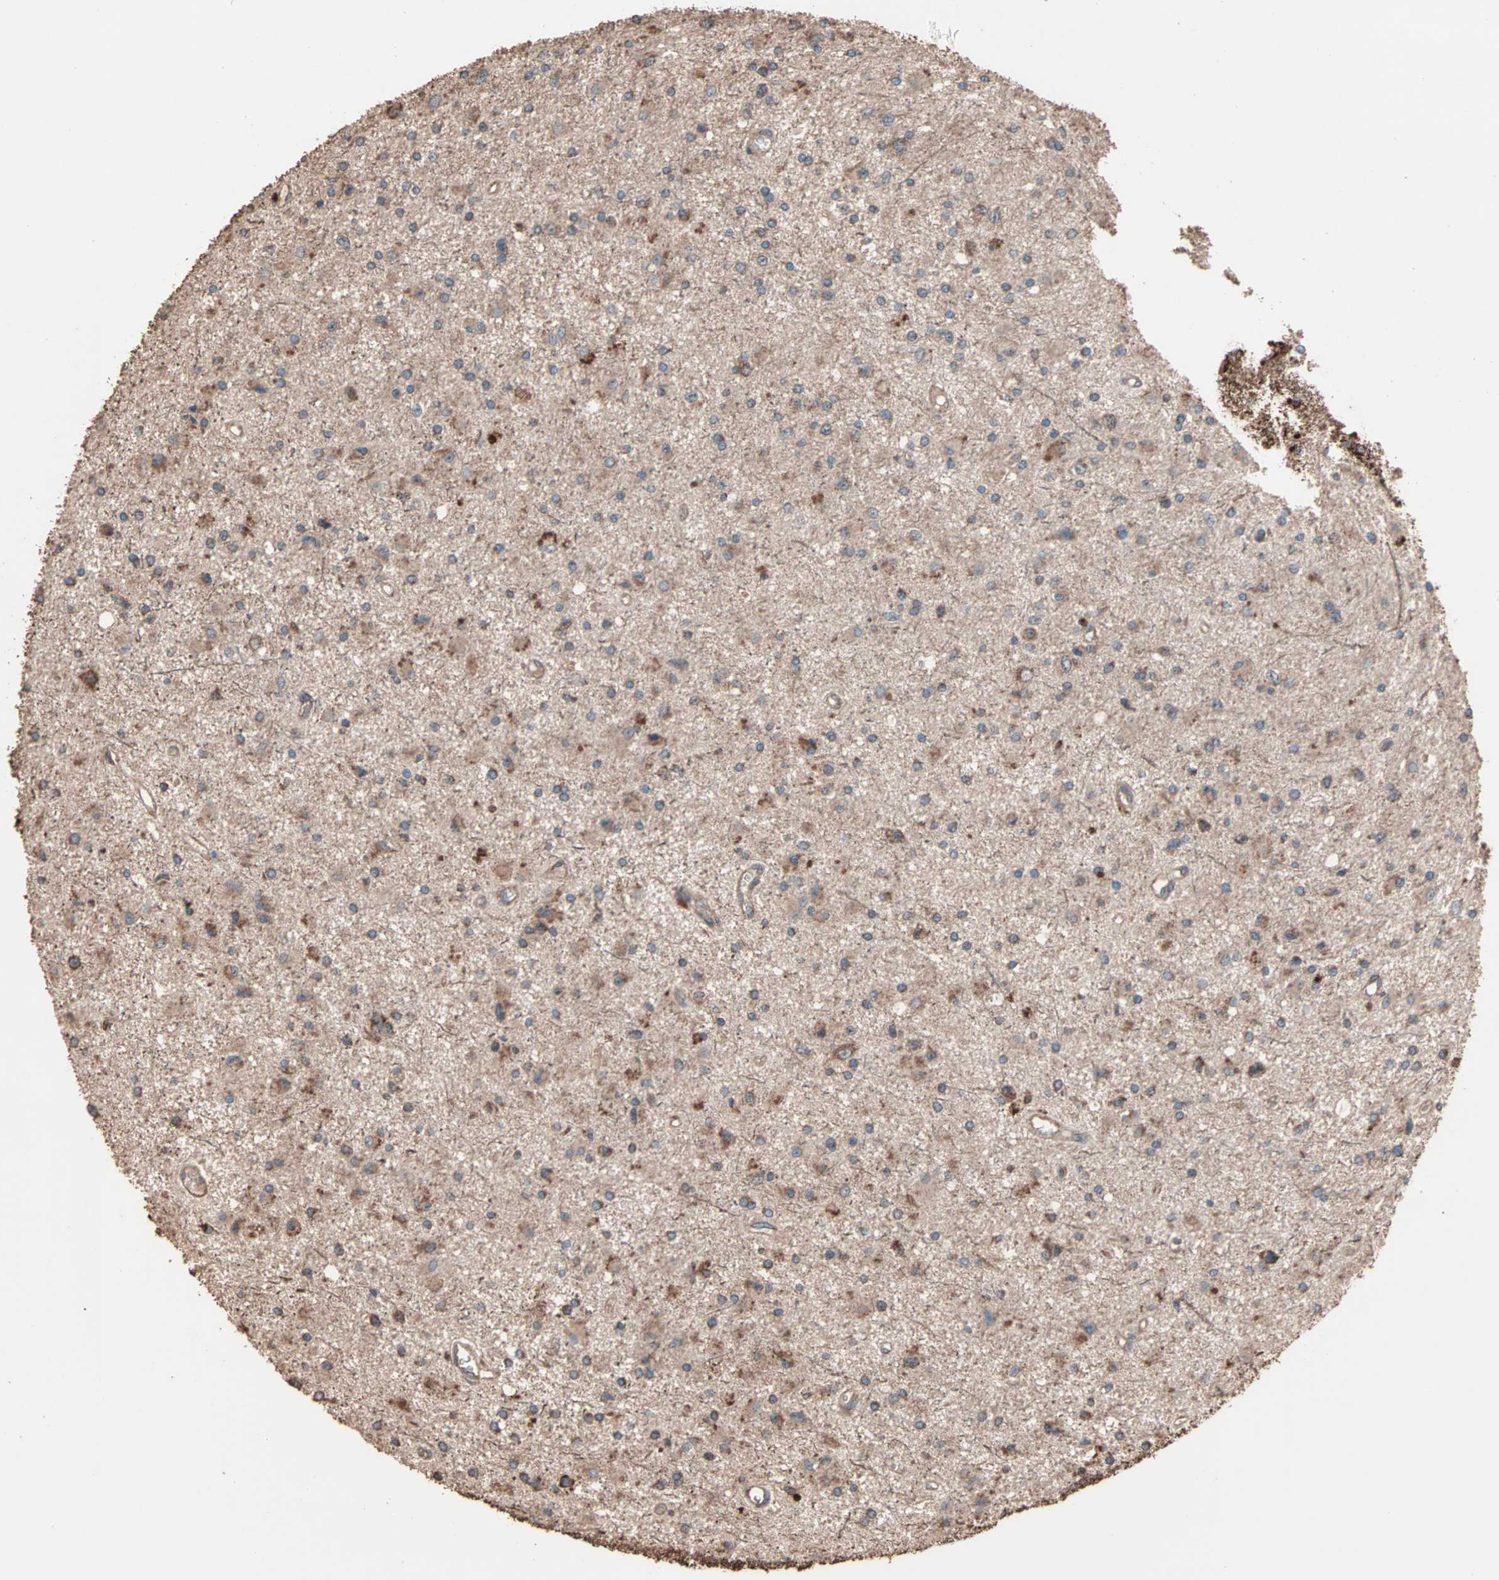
{"staining": {"intensity": "moderate", "quantity": ">75%", "location": "cytoplasmic/membranous"}, "tissue": "glioma", "cell_type": "Tumor cells", "image_type": "cancer", "snomed": [{"axis": "morphology", "description": "Glioma, malignant, Low grade"}, {"axis": "topography", "description": "Brain"}], "caption": "Immunohistochemistry (IHC) (DAB (3,3'-diaminobenzidine)) staining of glioma shows moderate cytoplasmic/membranous protein positivity in about >75% of tumor cells.", "gene": "MRPL2", "patient": {"sex": "male", "age": 58}}